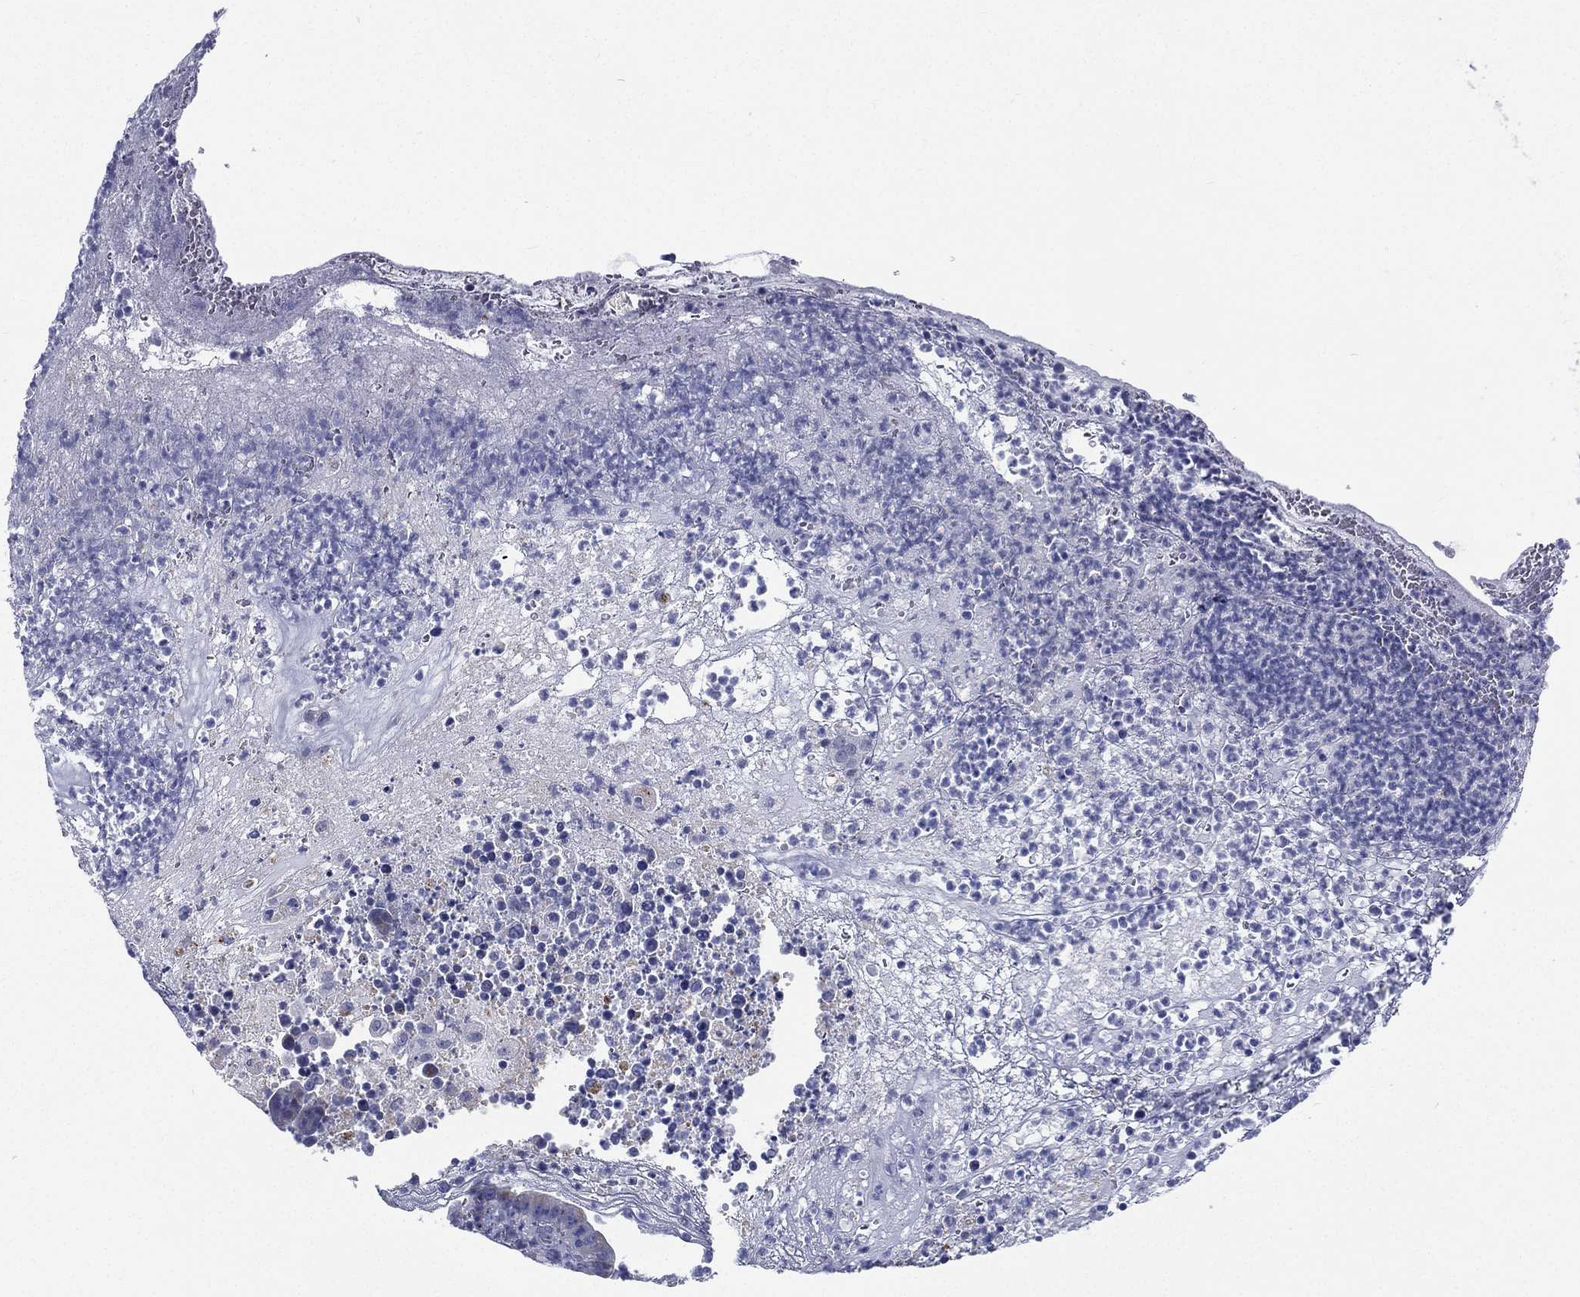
{"staining": {"intensity": "weak", "quantity": "25%-75%", "location": "cytoplasmic/membranous"}, "tissue": "colorectal cancer", "cell_type": "Tumor cells", "image_type": "cancer", "snomed": [{"axis": "morphology", "description": "Adenocarcinoma, NOS"}, {"axis": "topography", "description": "Colon"}], "caption": "Protein staining demonstrates weak cytoplasmic/membranous staining in approximately 25%-75% of tumor cells in adenocarcinoma (colorectal).", "gene": "RSPH4A", "patient": {"sex": "female", "age": 75}}